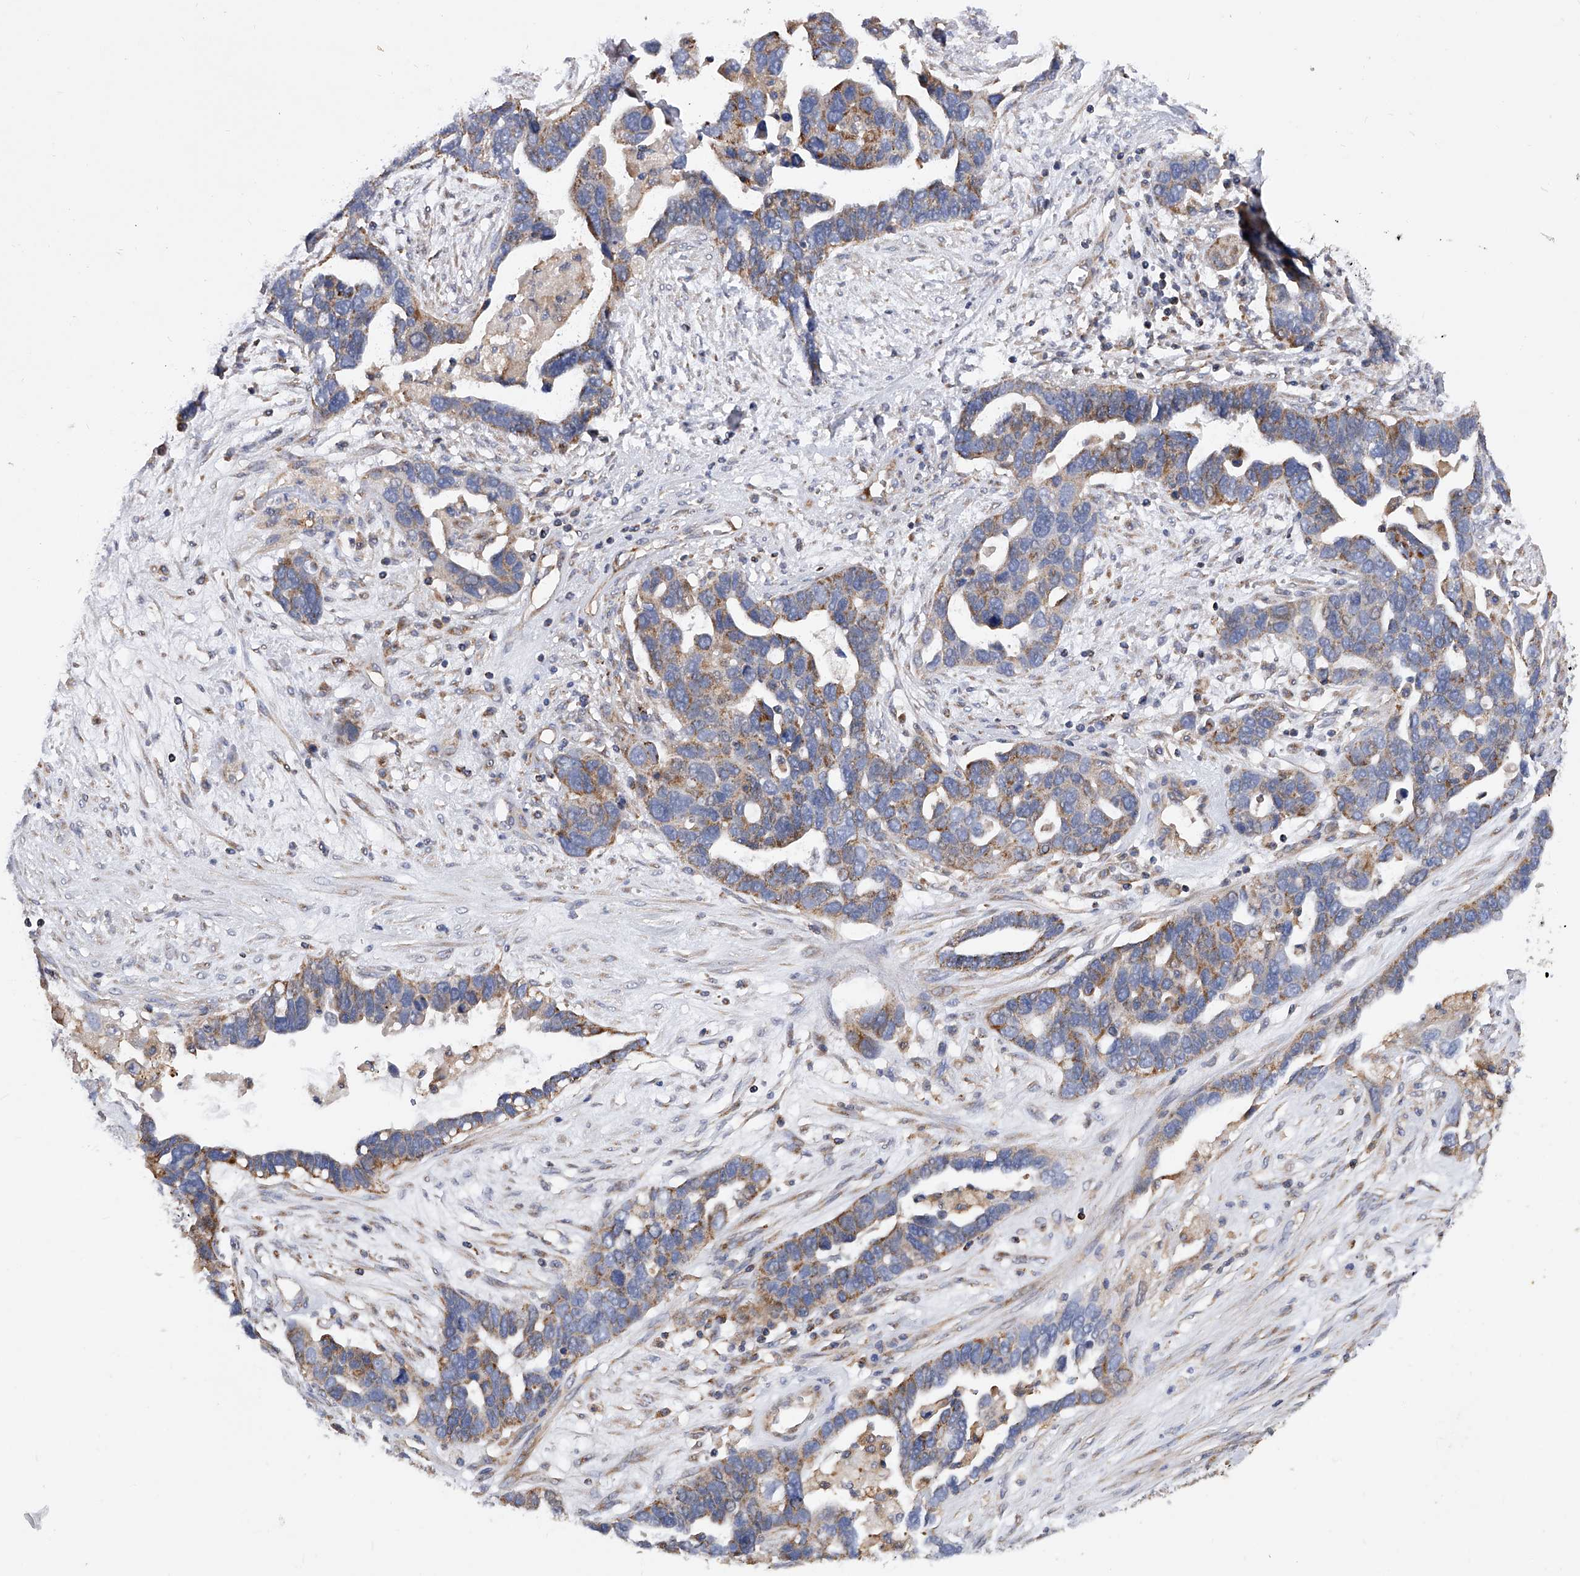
{"staining": {"intensity": "moderate", "quantity": ">75%", "location": "cytoplasmic/membranous"}, "tissue": "ovarian cancer", "cell_type": "Tumor cells", "image_type": "cancer", "snomed": [{"axis": "morphology", "description": "Cystadenocarcinoma, serous, NOS"}, {"axis": "topography", "description": "Ovary"}], "caption": "Immunohistochemical staining of human serous cystadenocarcinoma (ovarian) shows moderate cytoplasmic/membranous protein staining in about >75% of tumor cells.", "gene": "PDSS2", "patient": {"sex": "female", "age": 54}}